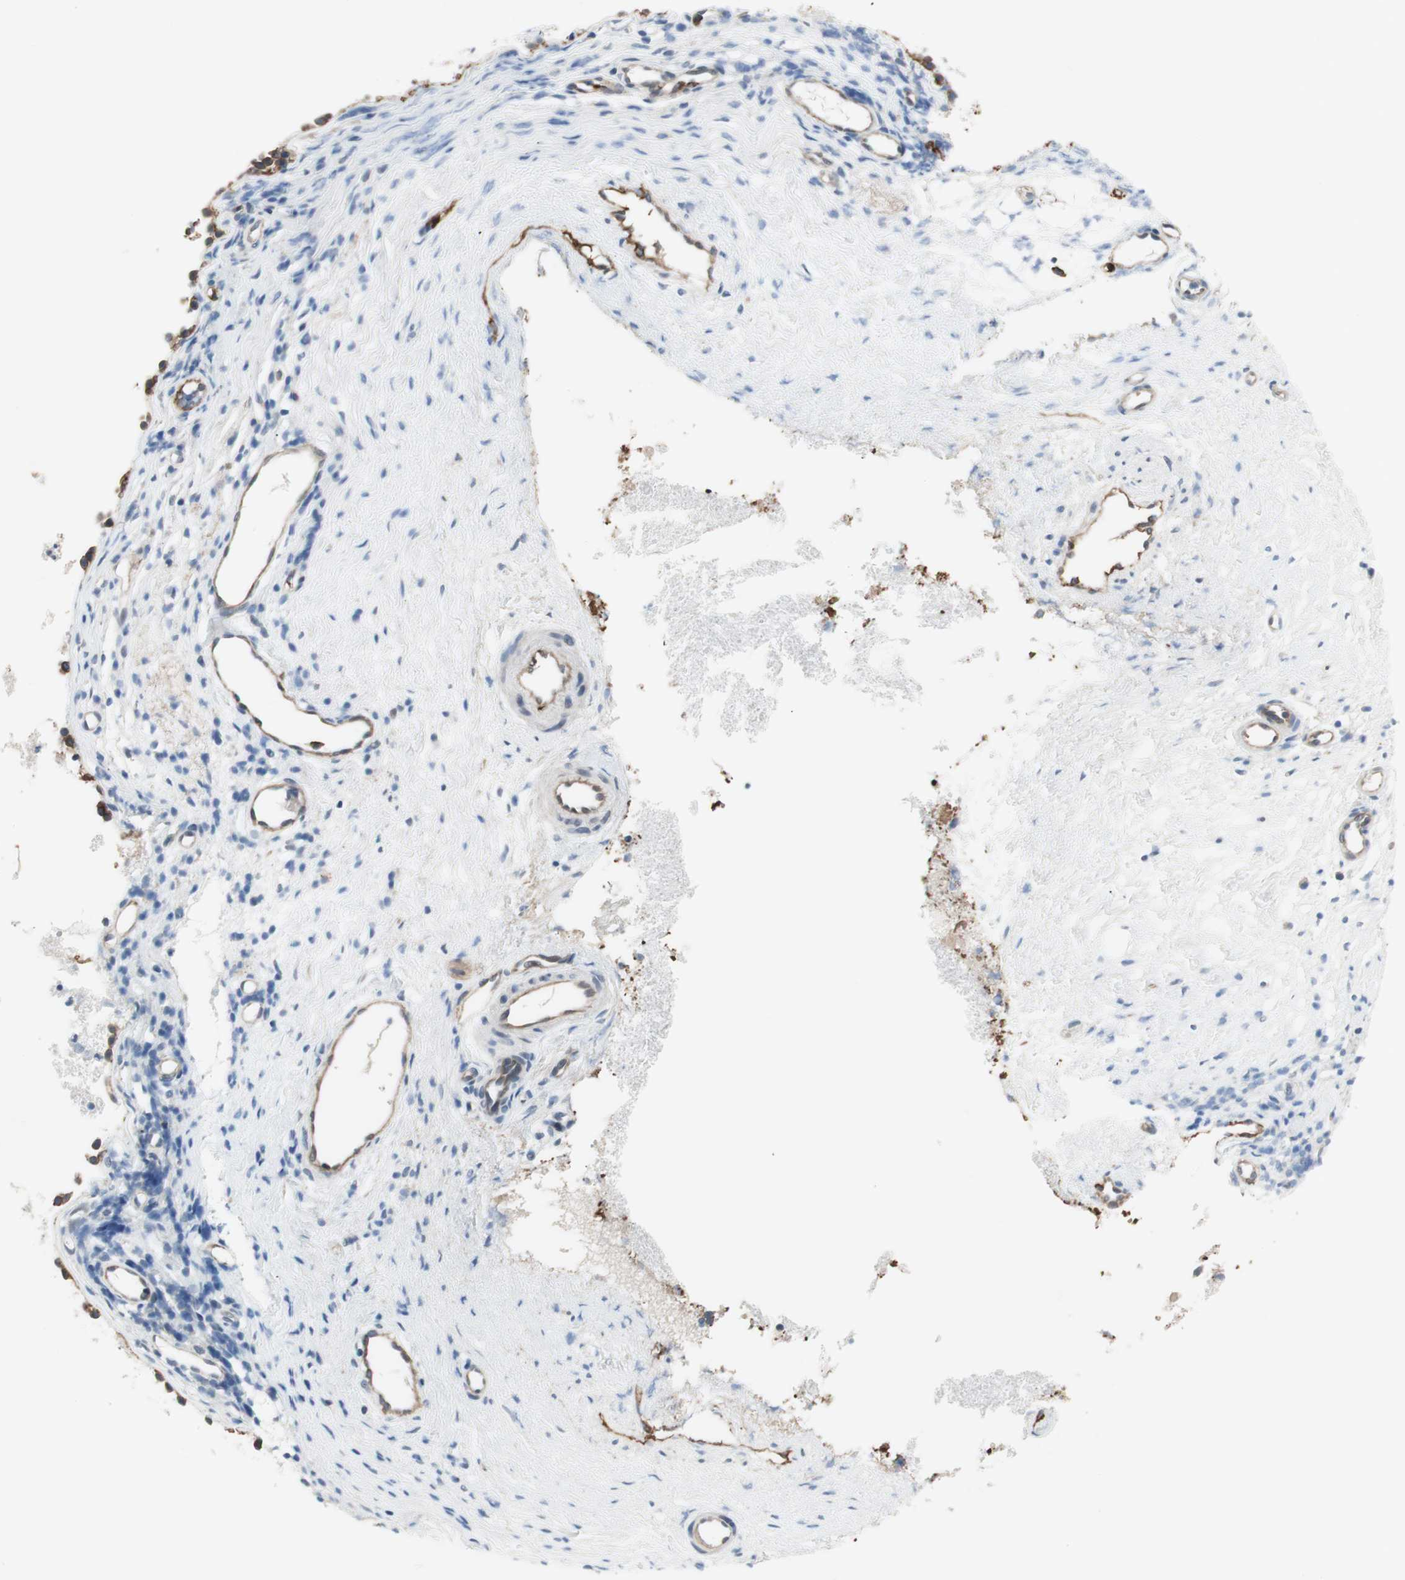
{"staining": {"intensity": "weak", "quantity": ">75%", "location": "cytoplasmic/membranous"}, "tissue": "nasopharynx", "cell_type": "Respiratory epithelial cells", "image_type": "normal", "snomed": [{"axis": "morphology", "description": "Normal tissue, NOS"}, {"axis": "topography", "description": "Nasopharynx"}], "caption": "An image showing weak cytoplasmic/membranous positivity in approximately >75% of respiratory epithelial cells in benign nasopharynx, as visualized by brown immunohistochemical staining.", "gene": "ITGB4", "patient": {"sex": "male", "age": 21}}